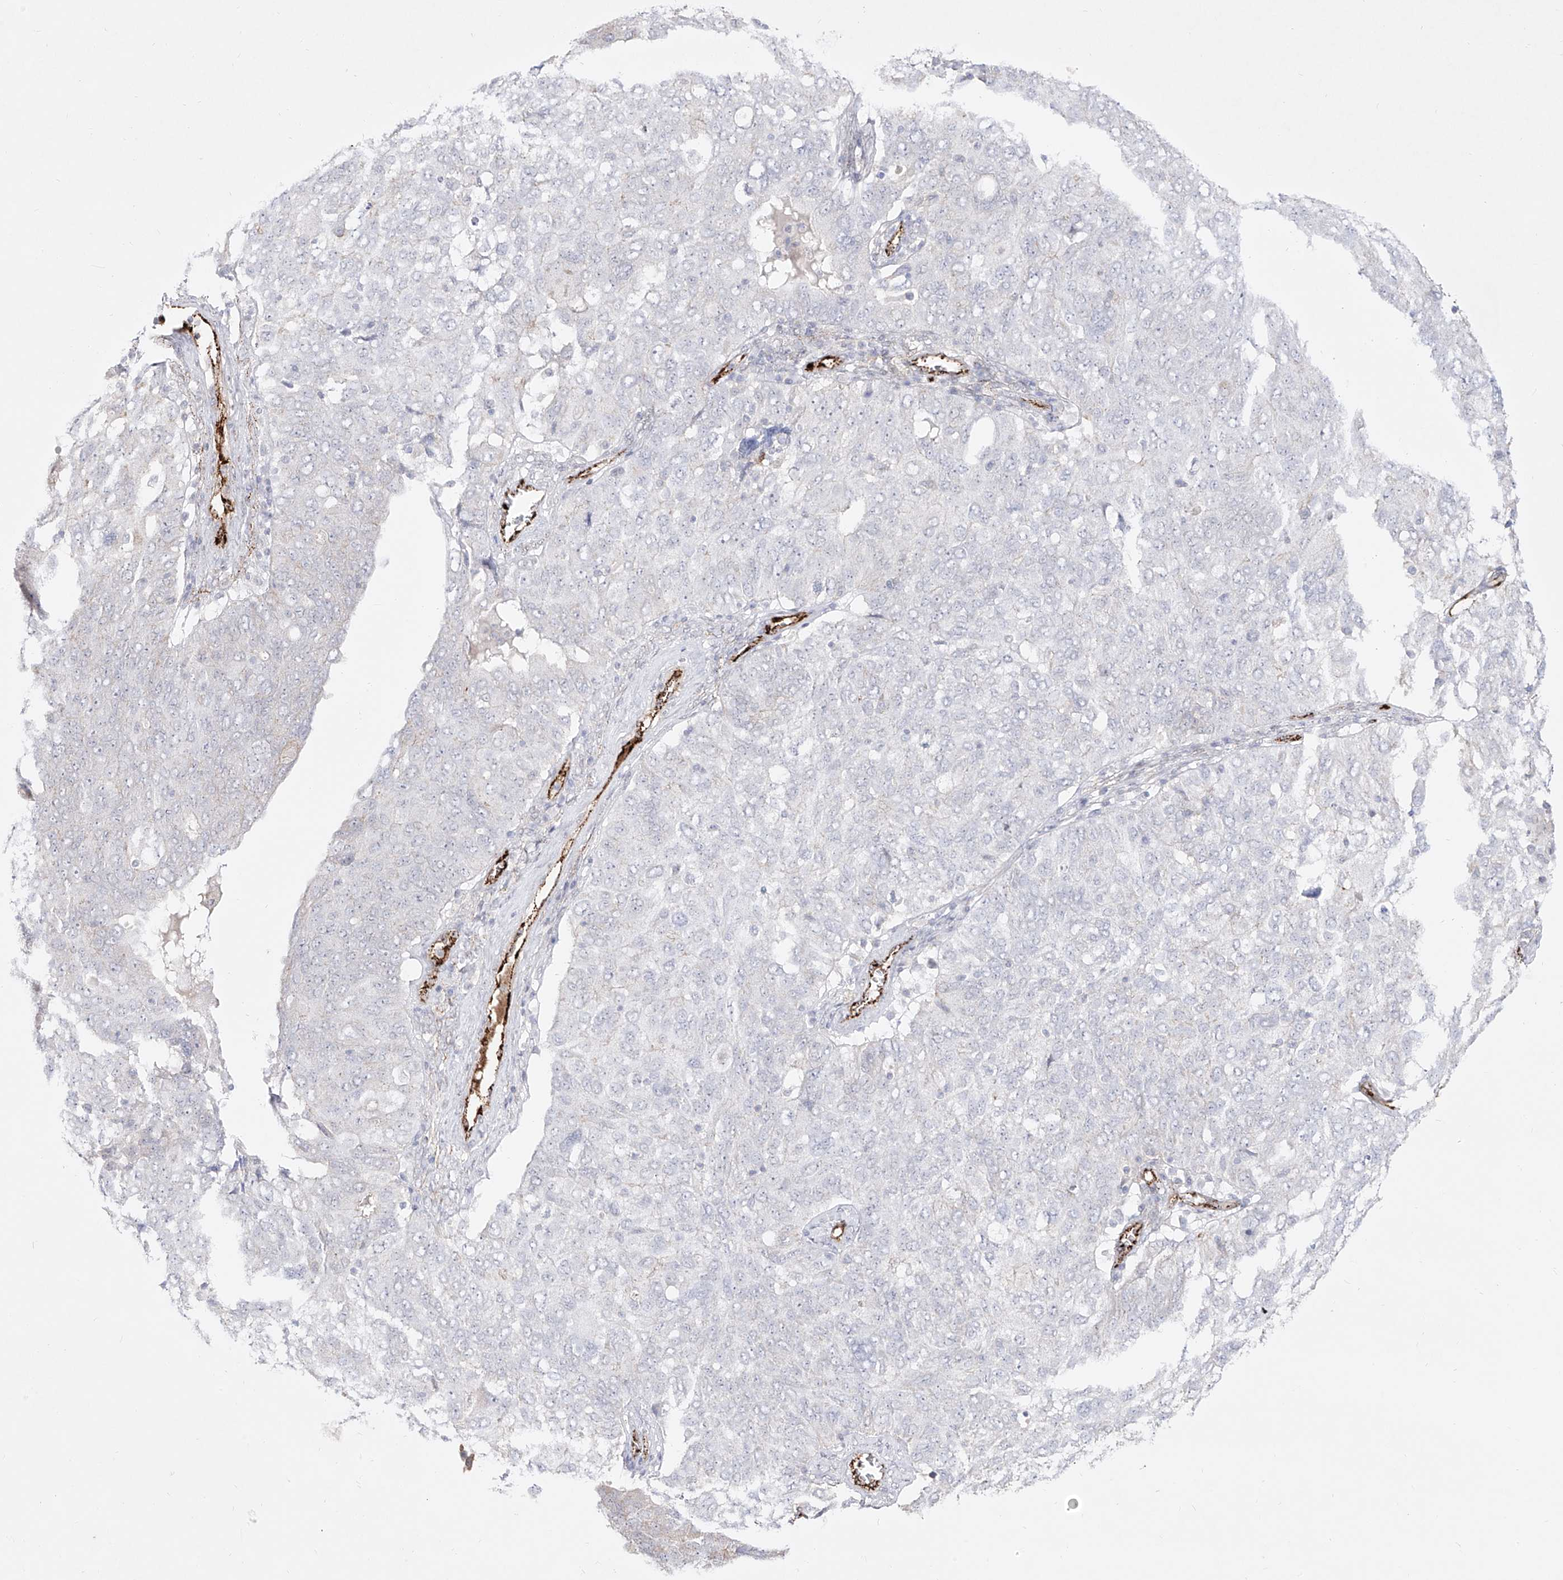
{"staining": {"intensity": "negative", "quantity": "none", "location": "none"}, "tissue": "ovarian cancer", "cell_type": "Tumor cells", "image_type": "cancer", "snomed": [{"axis": "morphology", "description": "Carcinoma, endometroid"}, {"axis": "topography", "description": "Ovary"}], "caption": "This is an immunohistochemistry (IHC) histopathology image of human ovarian cancer. There is no expression in tumor cells.", "gene": "ZGRF1", "patient": {"sex": "female", "age": 62}}